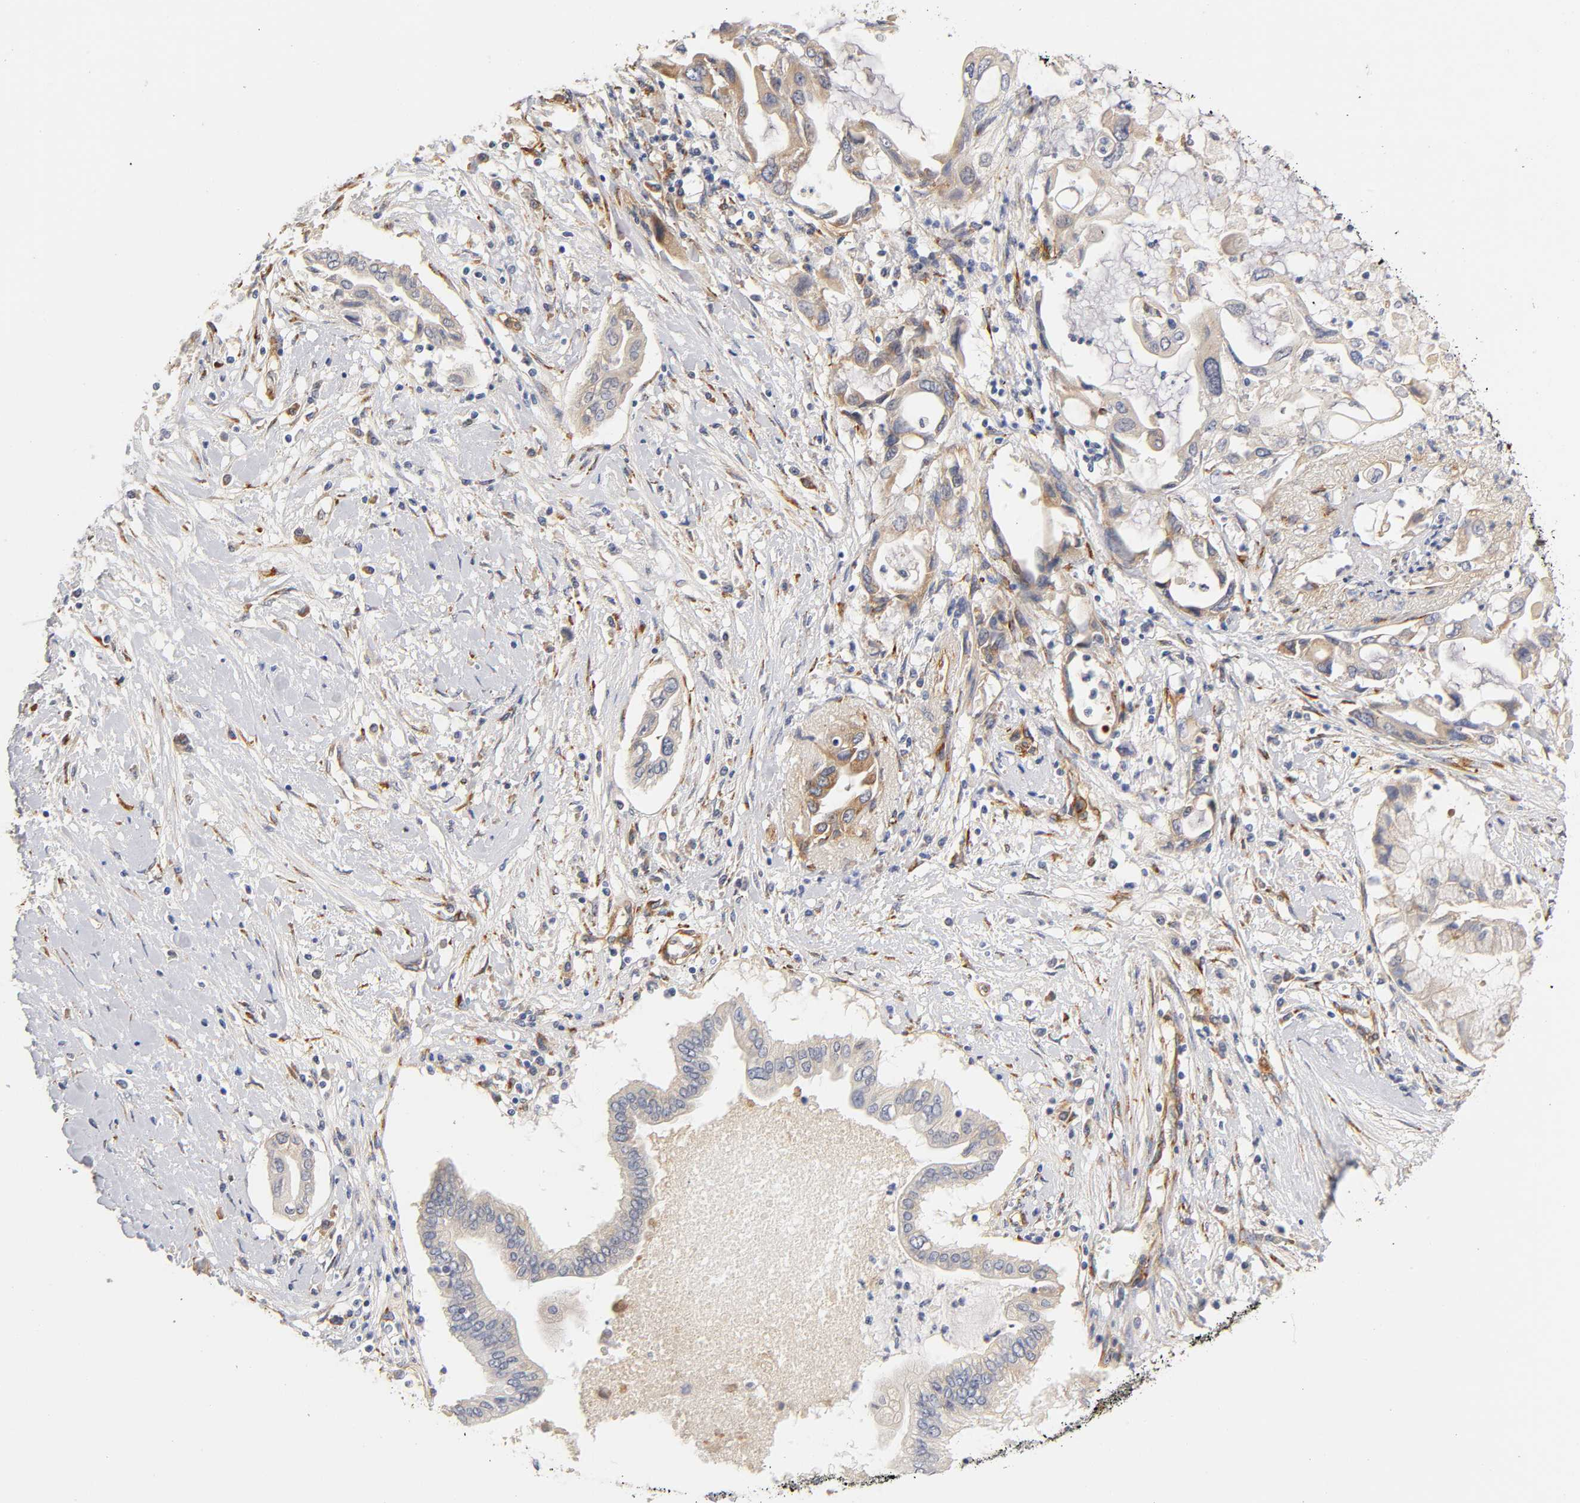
{"staining": {"intensity": "weak", "quantity": ">75%", "location": "cytoplasmic/membranous"}, "tissue": "pancreatic cancer", "cell_type": "Tumor cells", "image_type": "cancer", "snomed": [{"axis": "morphology", "description": "Adenocarcinoma, NOS"}, {"axis": "topography", "description": "Pancreas"}], "caption": "Immunohistochemical staining of human adenocarcinoma (pancreatic) shows low levels of weak cytoplasmic/membranous protein staining in about >75% of tumor cells.", "gene": "LAMB1", "patient": {"sex": "female", "age": 57}}